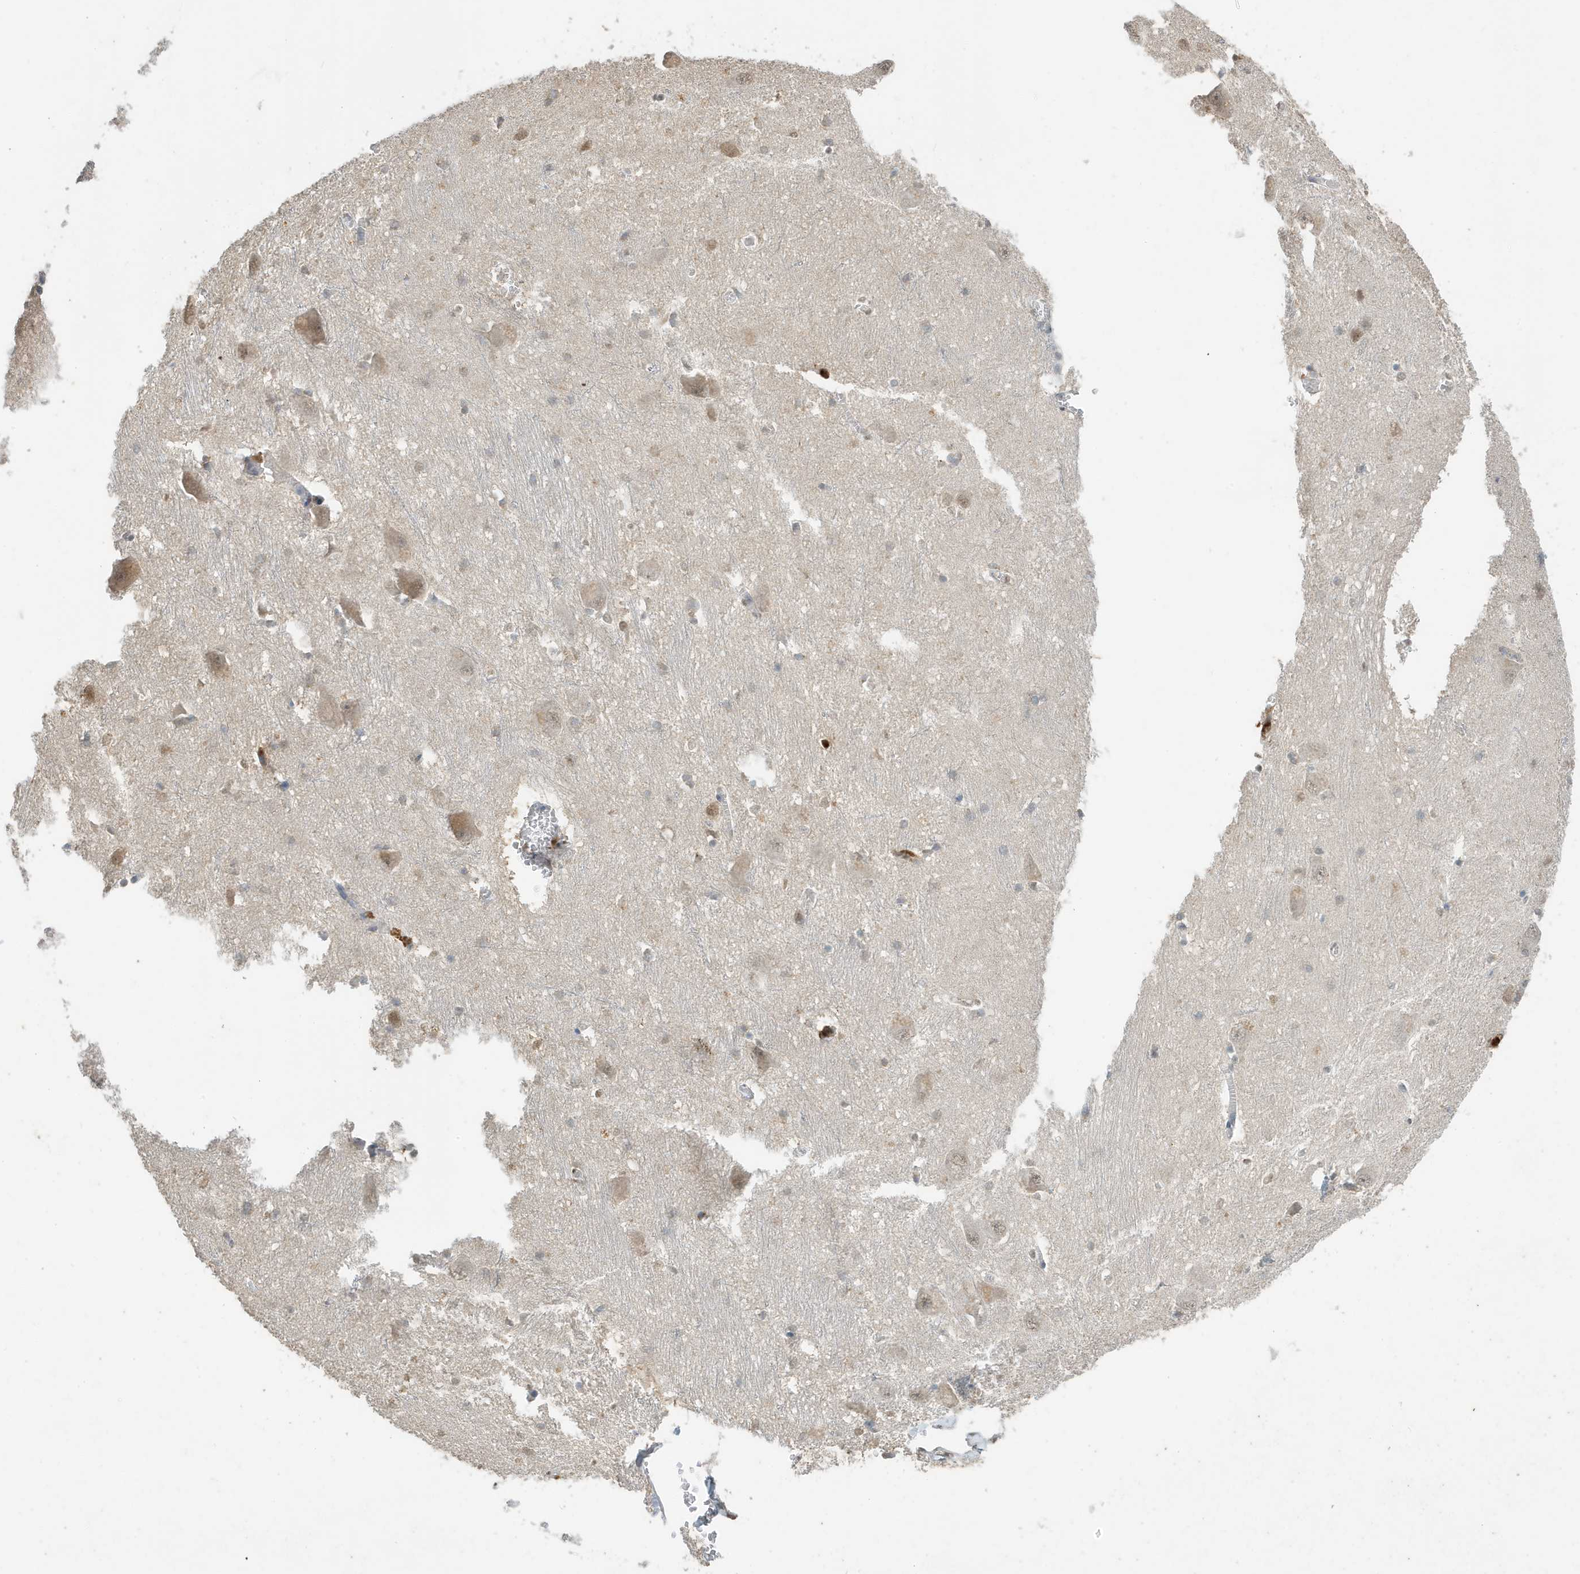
{"staining": {"intensity": "negative", "quantity": "none", "location": "none"}, "tissue": "caudate", "cell_type": "Glial cells", "image_type": "normal", "snomed": [{"axis": "morphology", "description": "Normal tissue, NOS"}, {"axis": "topography", "description": "Lateral ventricle wall"}], "caption": "Caudate stained for a protein using immunohistochemistry (IHC) demonstrates no staining glial cells.", "gene": "DEFA1", "patient": {"sex": "male", "age": 37}}